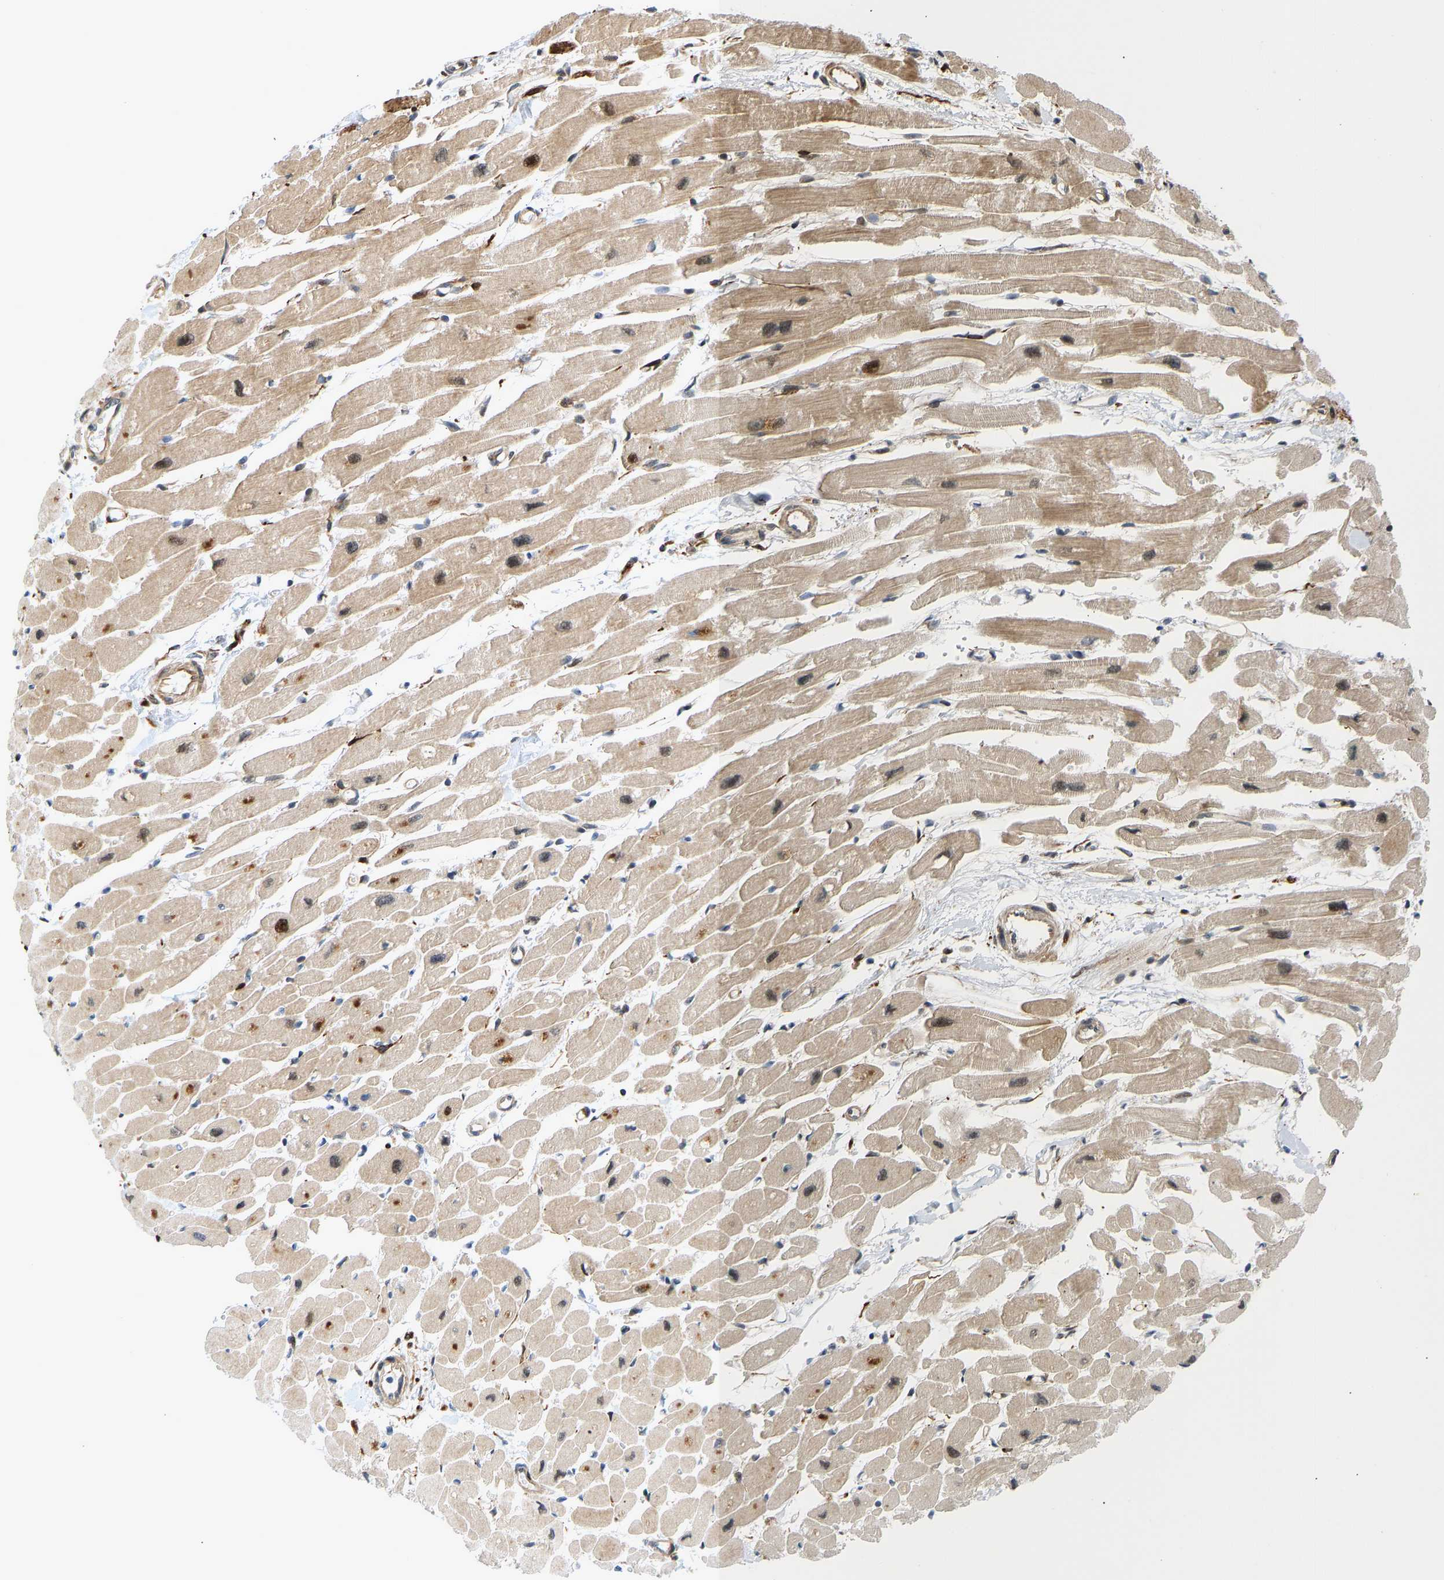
{"staining": {"intensity": "moderate", "quantity": ">75%", "location": "cytoplasmic/membranous,nuclear"}, "tissue": "heart muscle", "cell_type": "Cardiomyocytes", "image_type": "normal", "snomed": [{"axis": "morphology", "description": "Normal tissue, NOS"}, {"axis": "topography", "description": "Heart"}], "caption": "Immunohistochemical staining of unremarkable heart muscle shows medium levels of moderate cytoplasmic/membranous,nuclear positivity in approximately >75% of cardiomyocytes. The protein is shown in brown color, while the nuclei are stained blue.", "gene": "BAG1", "patient": {"sex": "female", "age": 54}}